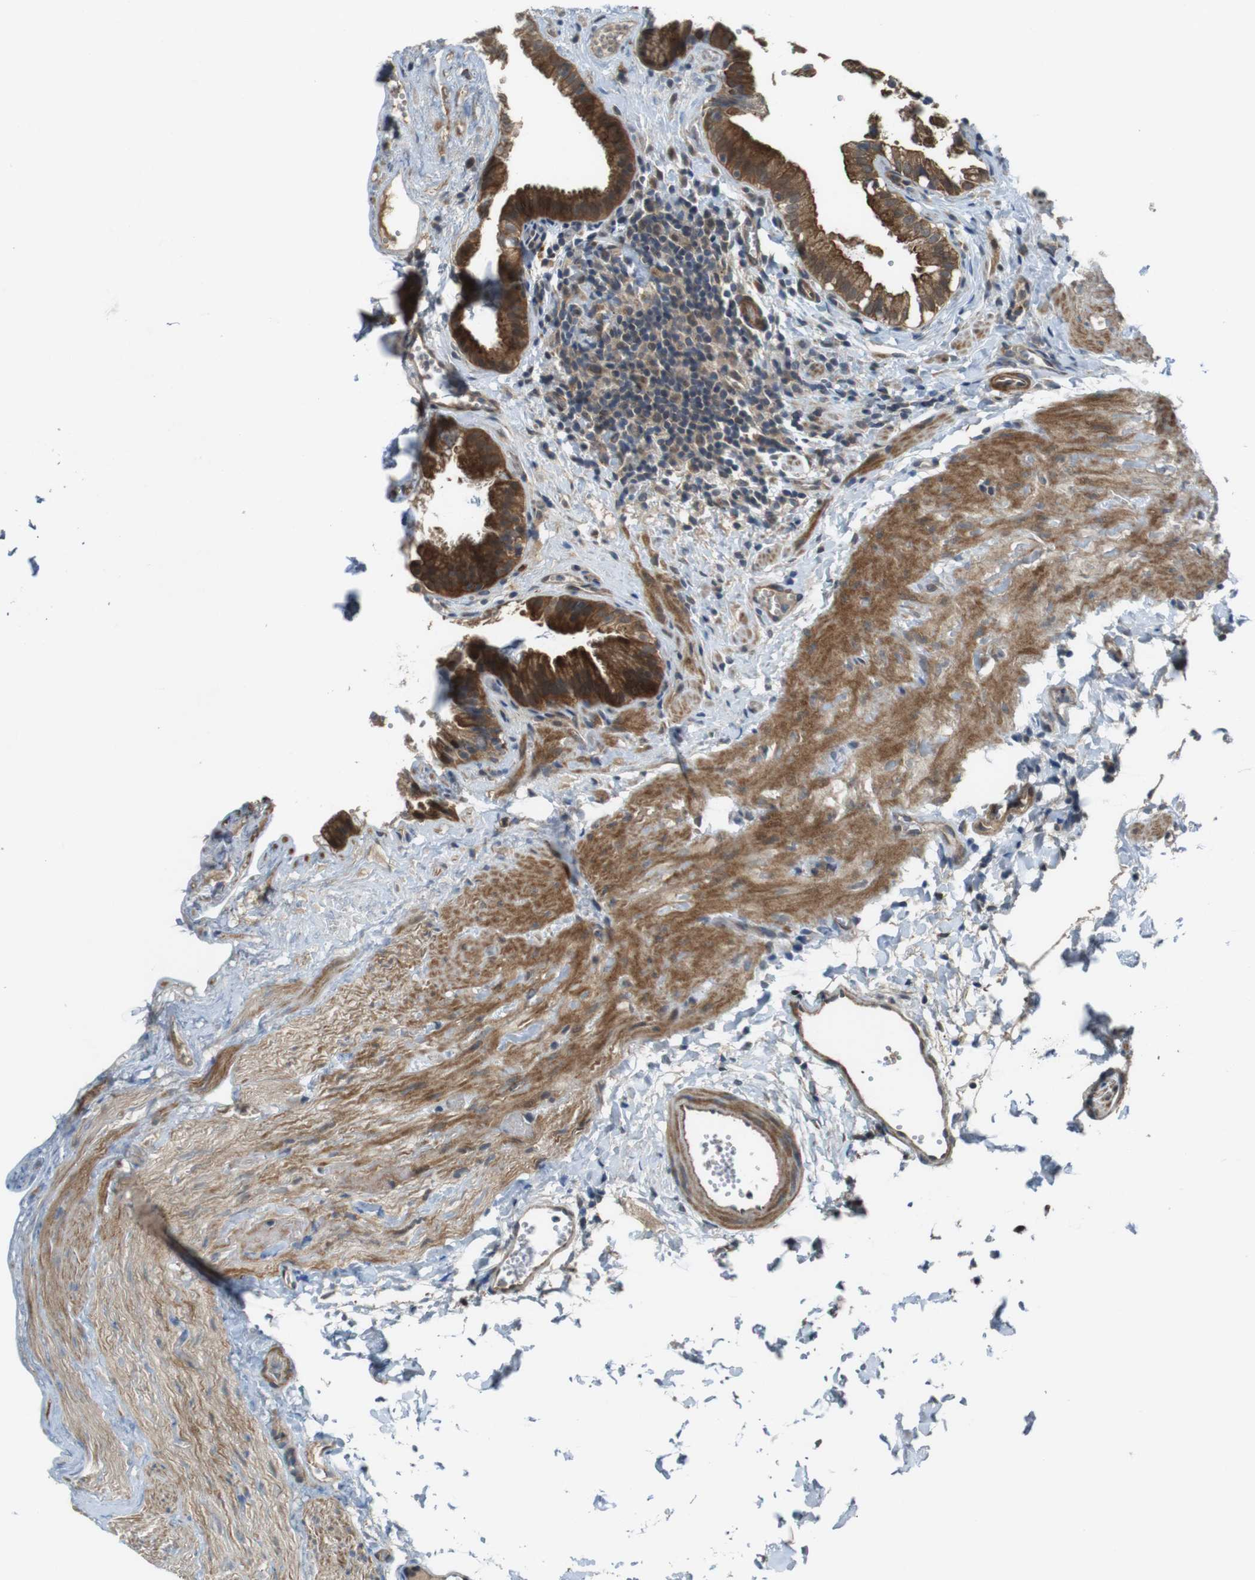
{"staining": {"intensity": "strong", "quantity": ">75%", "location": "cytoplasmic/membranous"}, "tissue": "gallbladder", "cell_type": "Glandular cells", "image_type": "normal", "snomed": [{"axis": "morphology", "description": "Normal tissue, NOS"}, {"axis": "topography", "description": "Gallbladder"}], "caption": "Immunohistochemical staining of unremarkable human gallbladder demonstrates >75% levels of strong cytoplasmic/membranous protein positivity in approximately >75% of glandular cells. Using DAB (brown) and hematoxylin (blue) stains, captured at high magnification using brightfield microscopy.", "gene": "IFFO2", "patient": {"sex": "female", "age": 24}}